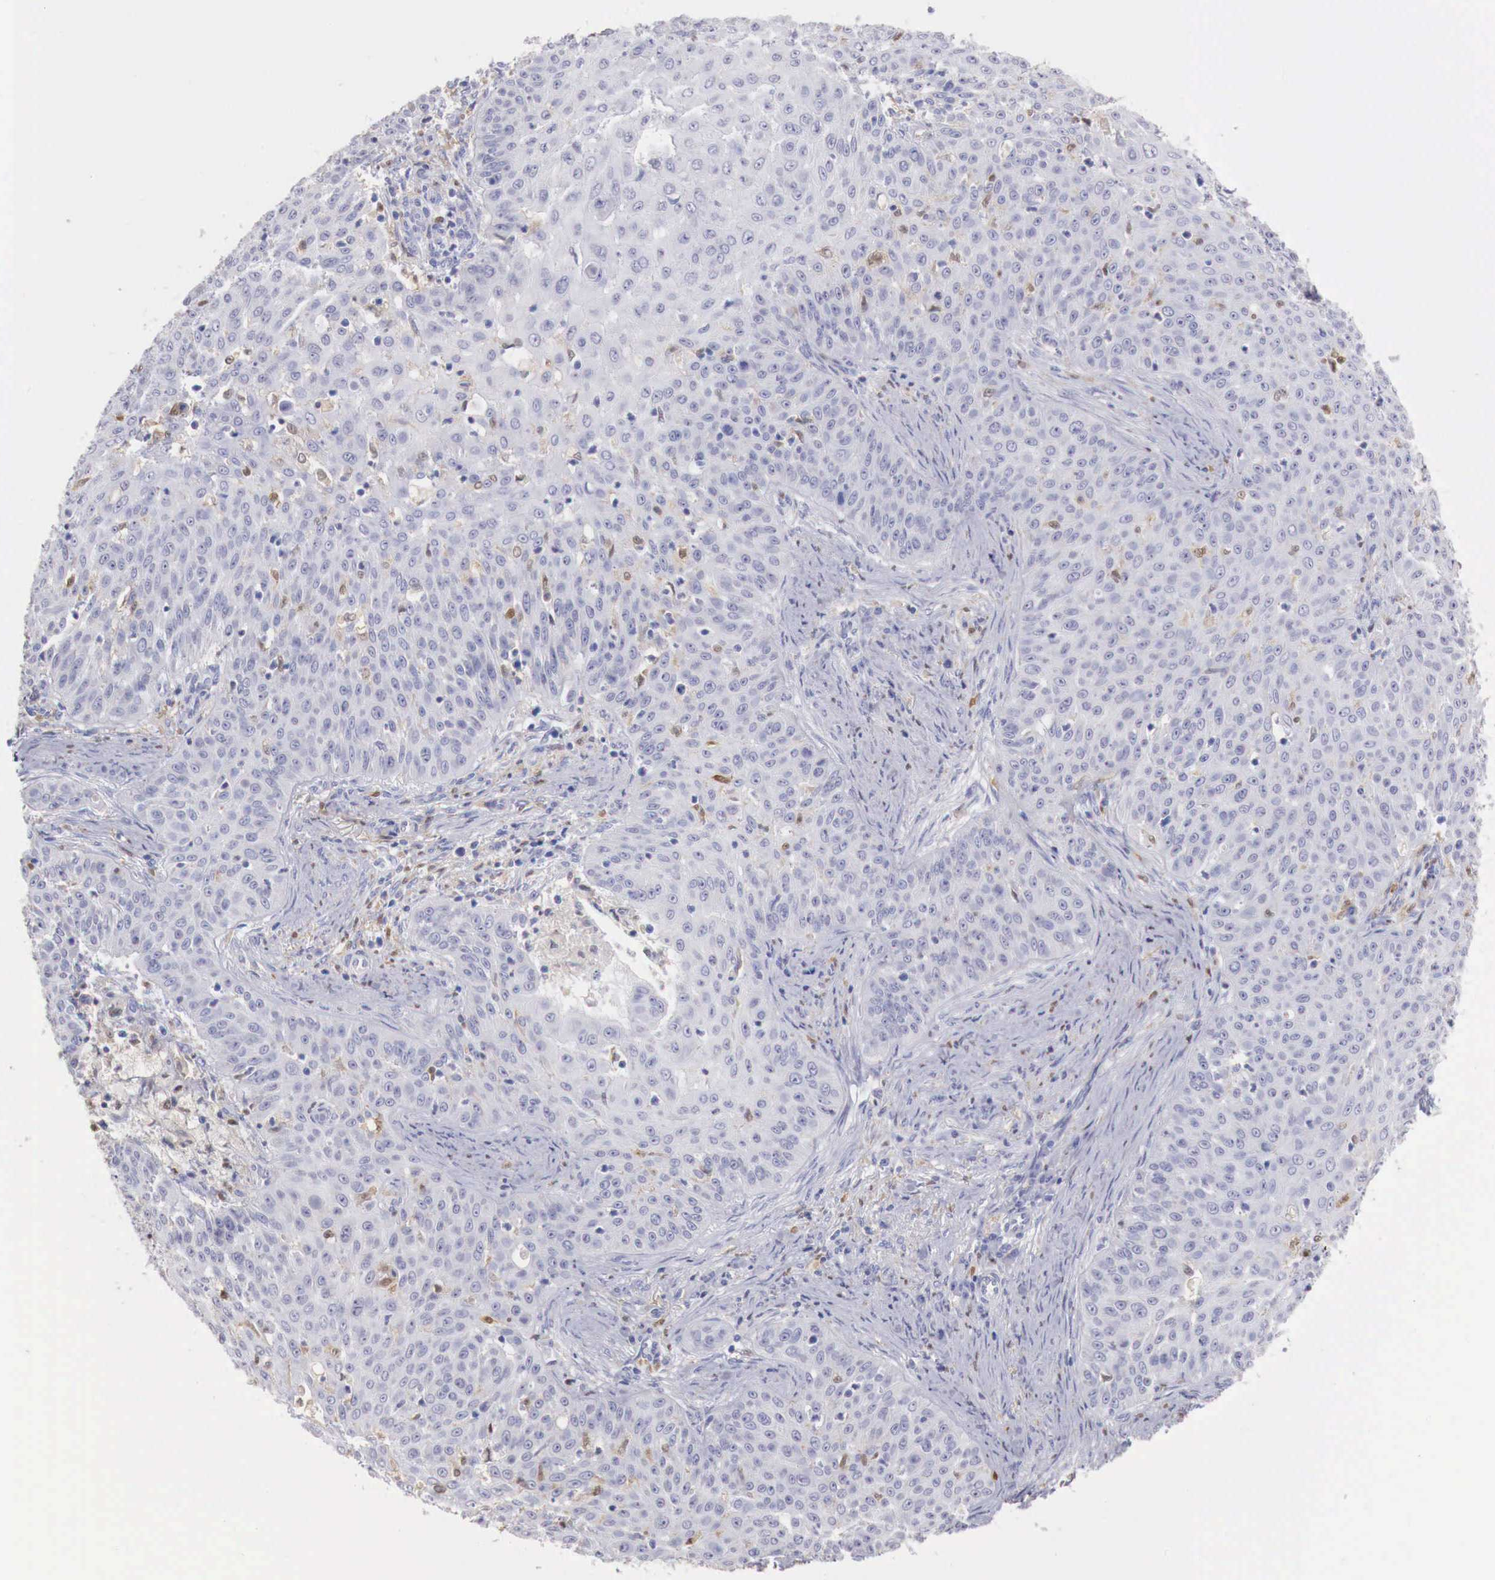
{"staining": {"intensity": "negative", "quantity": "none", "location": "none"}, "tissue": "skin cancer", "cell_type": "Tumor cells", "image_type": "cancer", "snomed": [{"axis": "morphology", "description": "Squamous cell carcinoma, NOS"}, {"axis": "topography", "description": "Skin"}], "caption": "Skin squamous cell carcinoma was stained to show a protein in brown. There is no significant positivity in tumor cells.", "gene": "RENBP", "patient": {"sex": "male", "age": 82}}